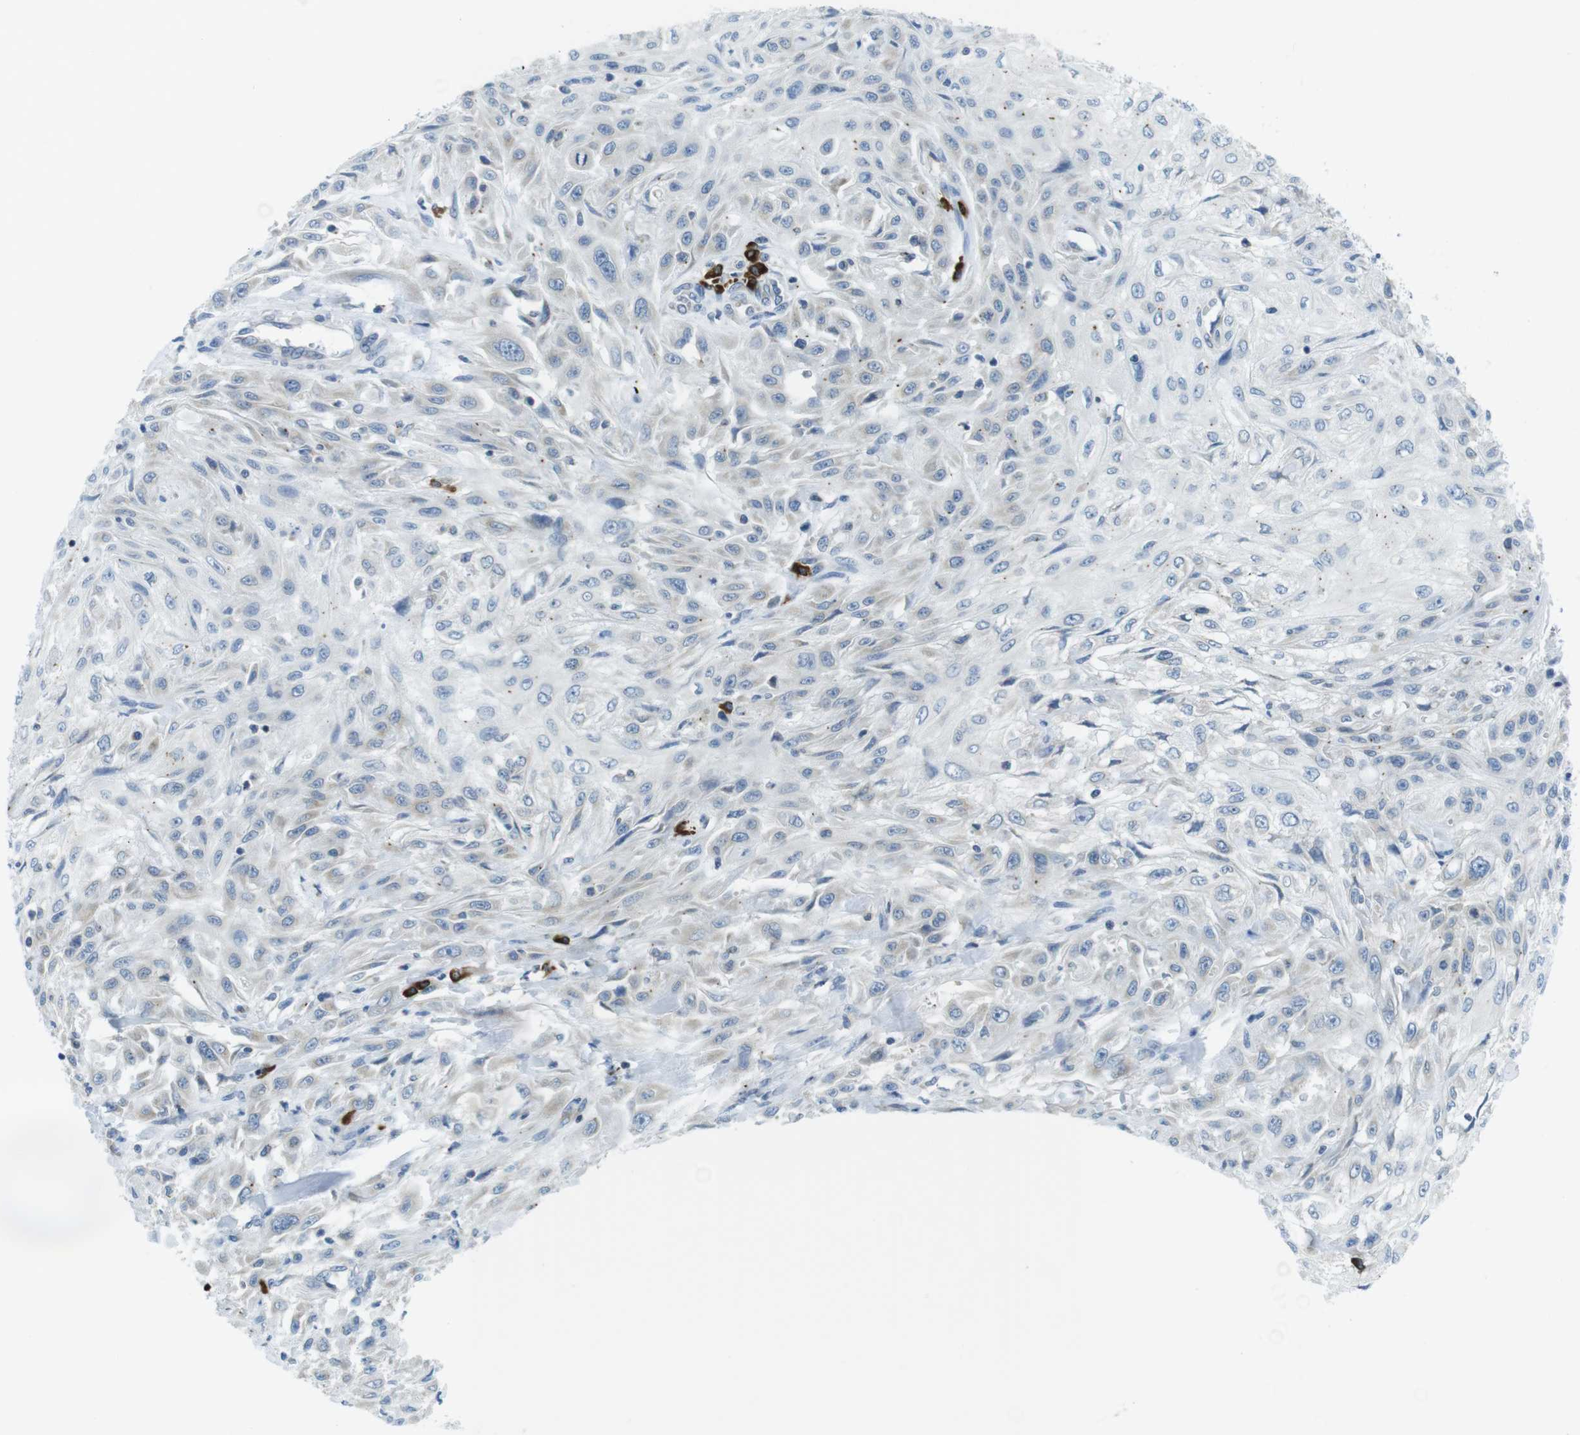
{"staining": {"intensity": "negative", "quantity": "none", "location": "none"}, "tissue": "skin cancer", "cell_type": "Tumor cells", "image_type": "cancer", "snomed": [{"axis": "morphology", "description": "Squamous cell carcinoma, NOS"}, {"axis": "topography", "description": "Skin"}], "caption": "An IHC micrograph of squamous cell carcinoma (skin) is shown. There is no staining in tumor cells of squamous cell carcinoma (skin).", "gene": "CLPTM1L", "patient": {"sex": "male", "age": 75}}